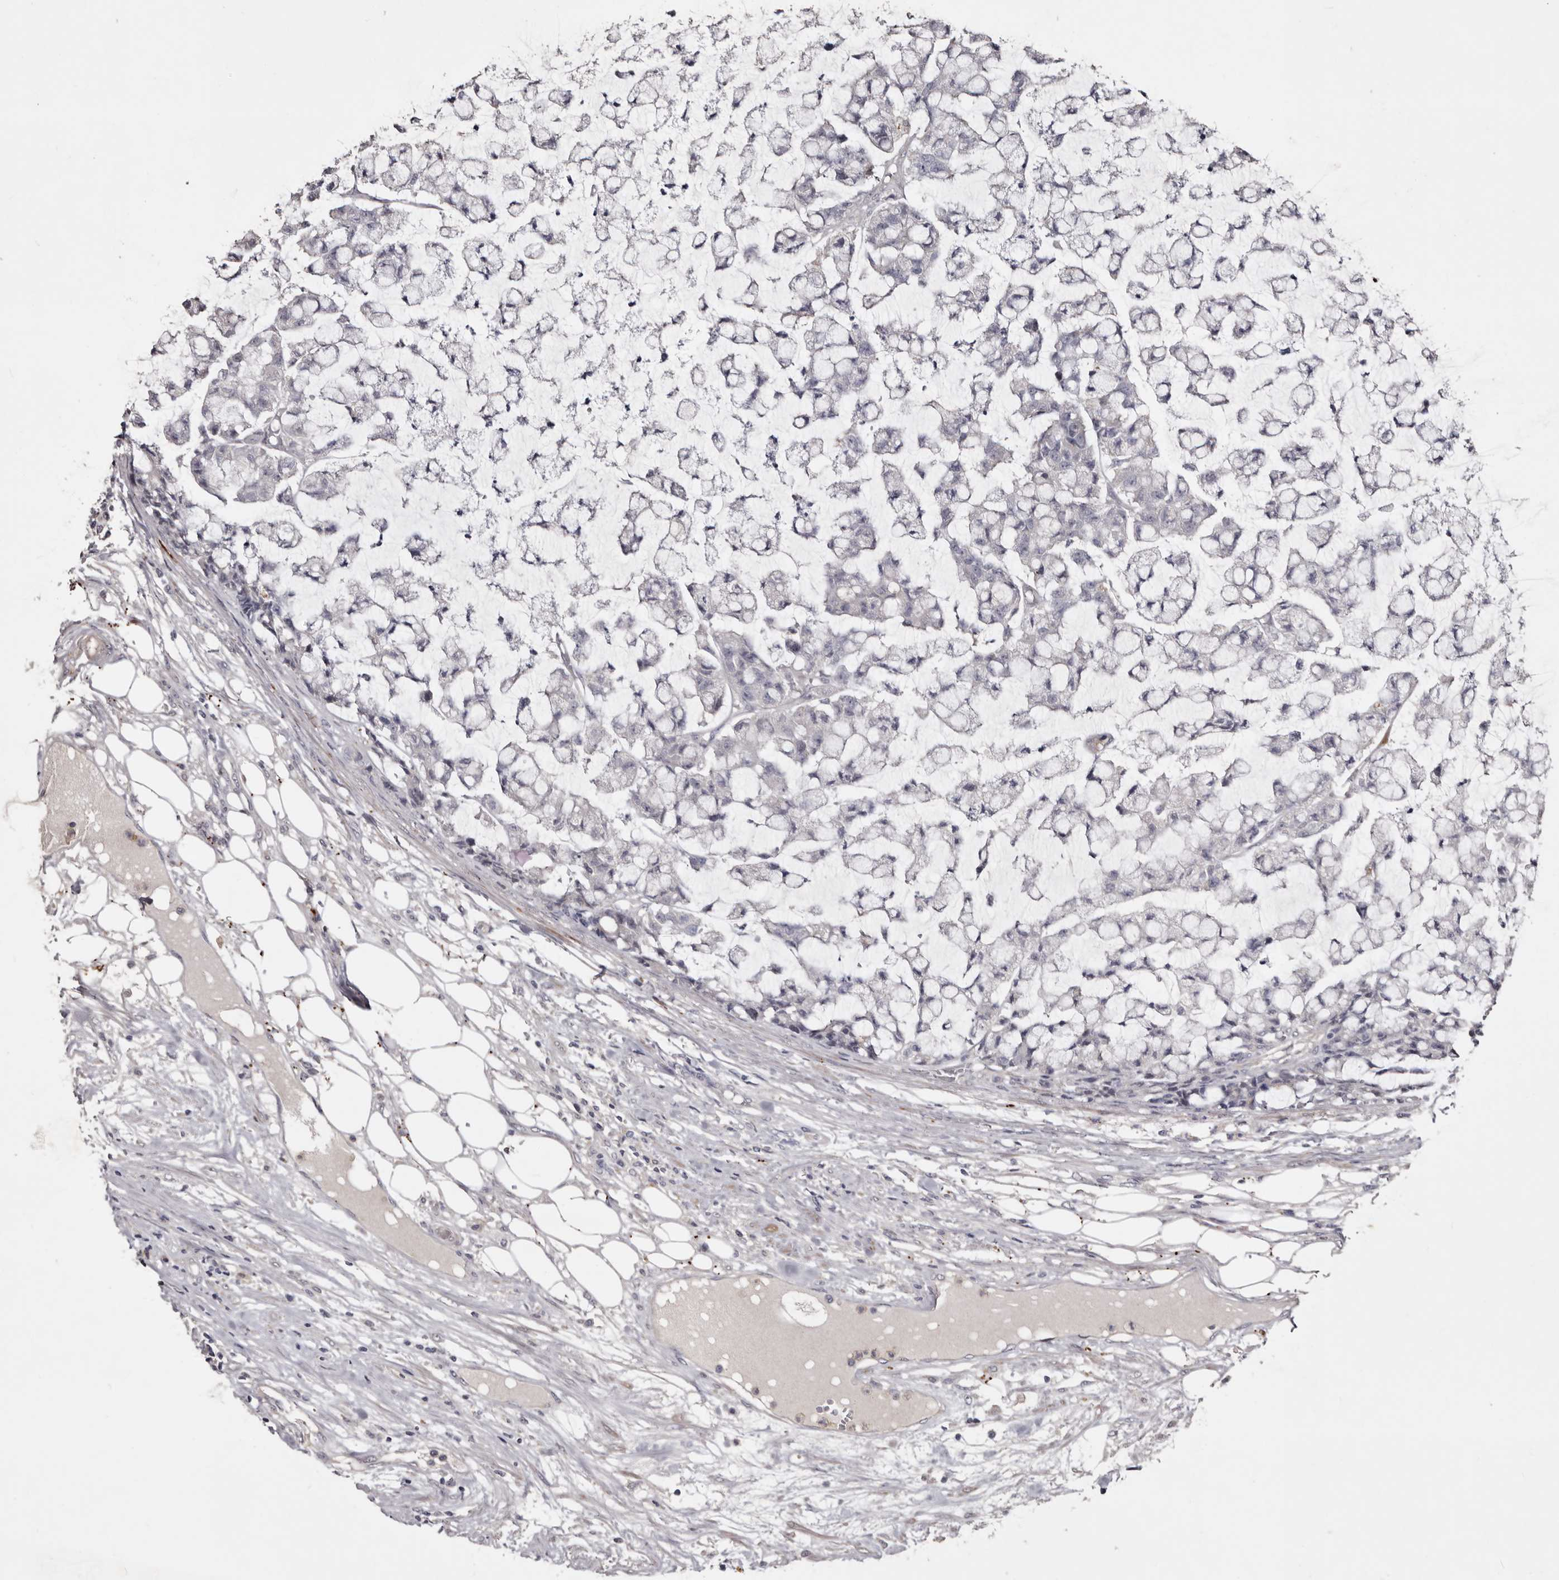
{"staining": {"intensity": "negative", "quantity": "none", "location": "none"}, "tissue": "colorectal cancer", "cell_type": "Tumor cells", "image_type": "cancer", "snomed": [{"axis": "morphology", "description": "Adenocarcinoma, NOS"}, {"axis": "topography", "description": "Colon"}], "caption": "Immunohistochemical staining of adenocarcinoma (colorectal) shows no significant positivity in tumor cells. (DAB (3,3'-diaminobenzidine) immunohistochemistry (IHC), high magnification).", "gene": "SLC10A4", "patient": {"sex": "female", "age": 84}}